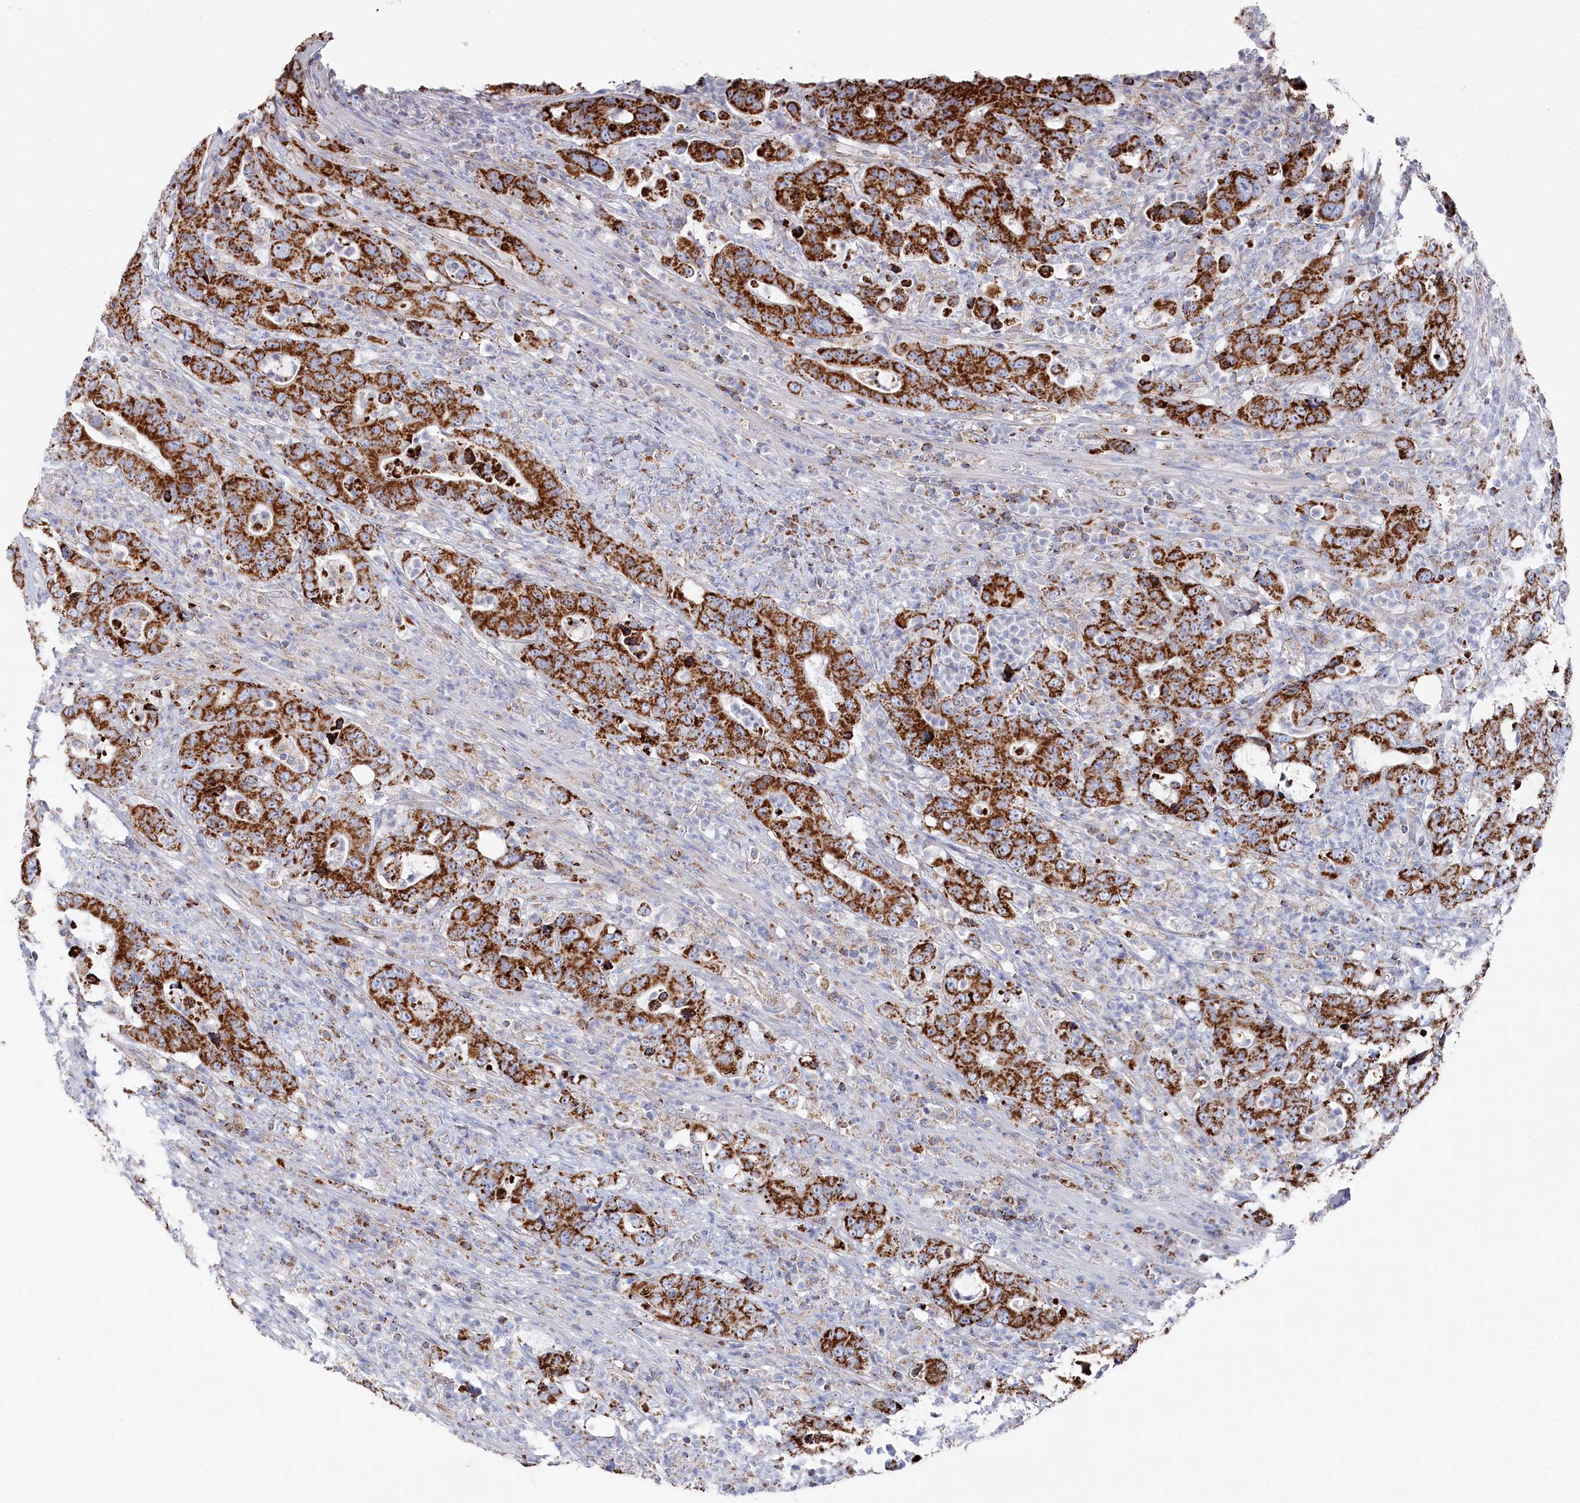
{"staining": {"intensity": "strong", "quantity": ">75%", "location": "cytoplasmic/membranous"}, "tissue": "colorectal cancer", "cell_type": "Tumor cells", "image_type": "cancer", "snomed": [{"axis": "morphology", "description": "Adenocarcinoma, NOS"}, {"axis": "topography", "description": "Colon"}], "caption": "IHC of colorectal cancer (adenocarcinoma) reveals high levels of strong cytoplasmic/membranous positivity in about >75% of tumor cells. Immunohistochemistry stains the protein in brown and the nuclei are stained blue.", "gene": "GLS2", "patient": {"sex": "female", "age": 75}}